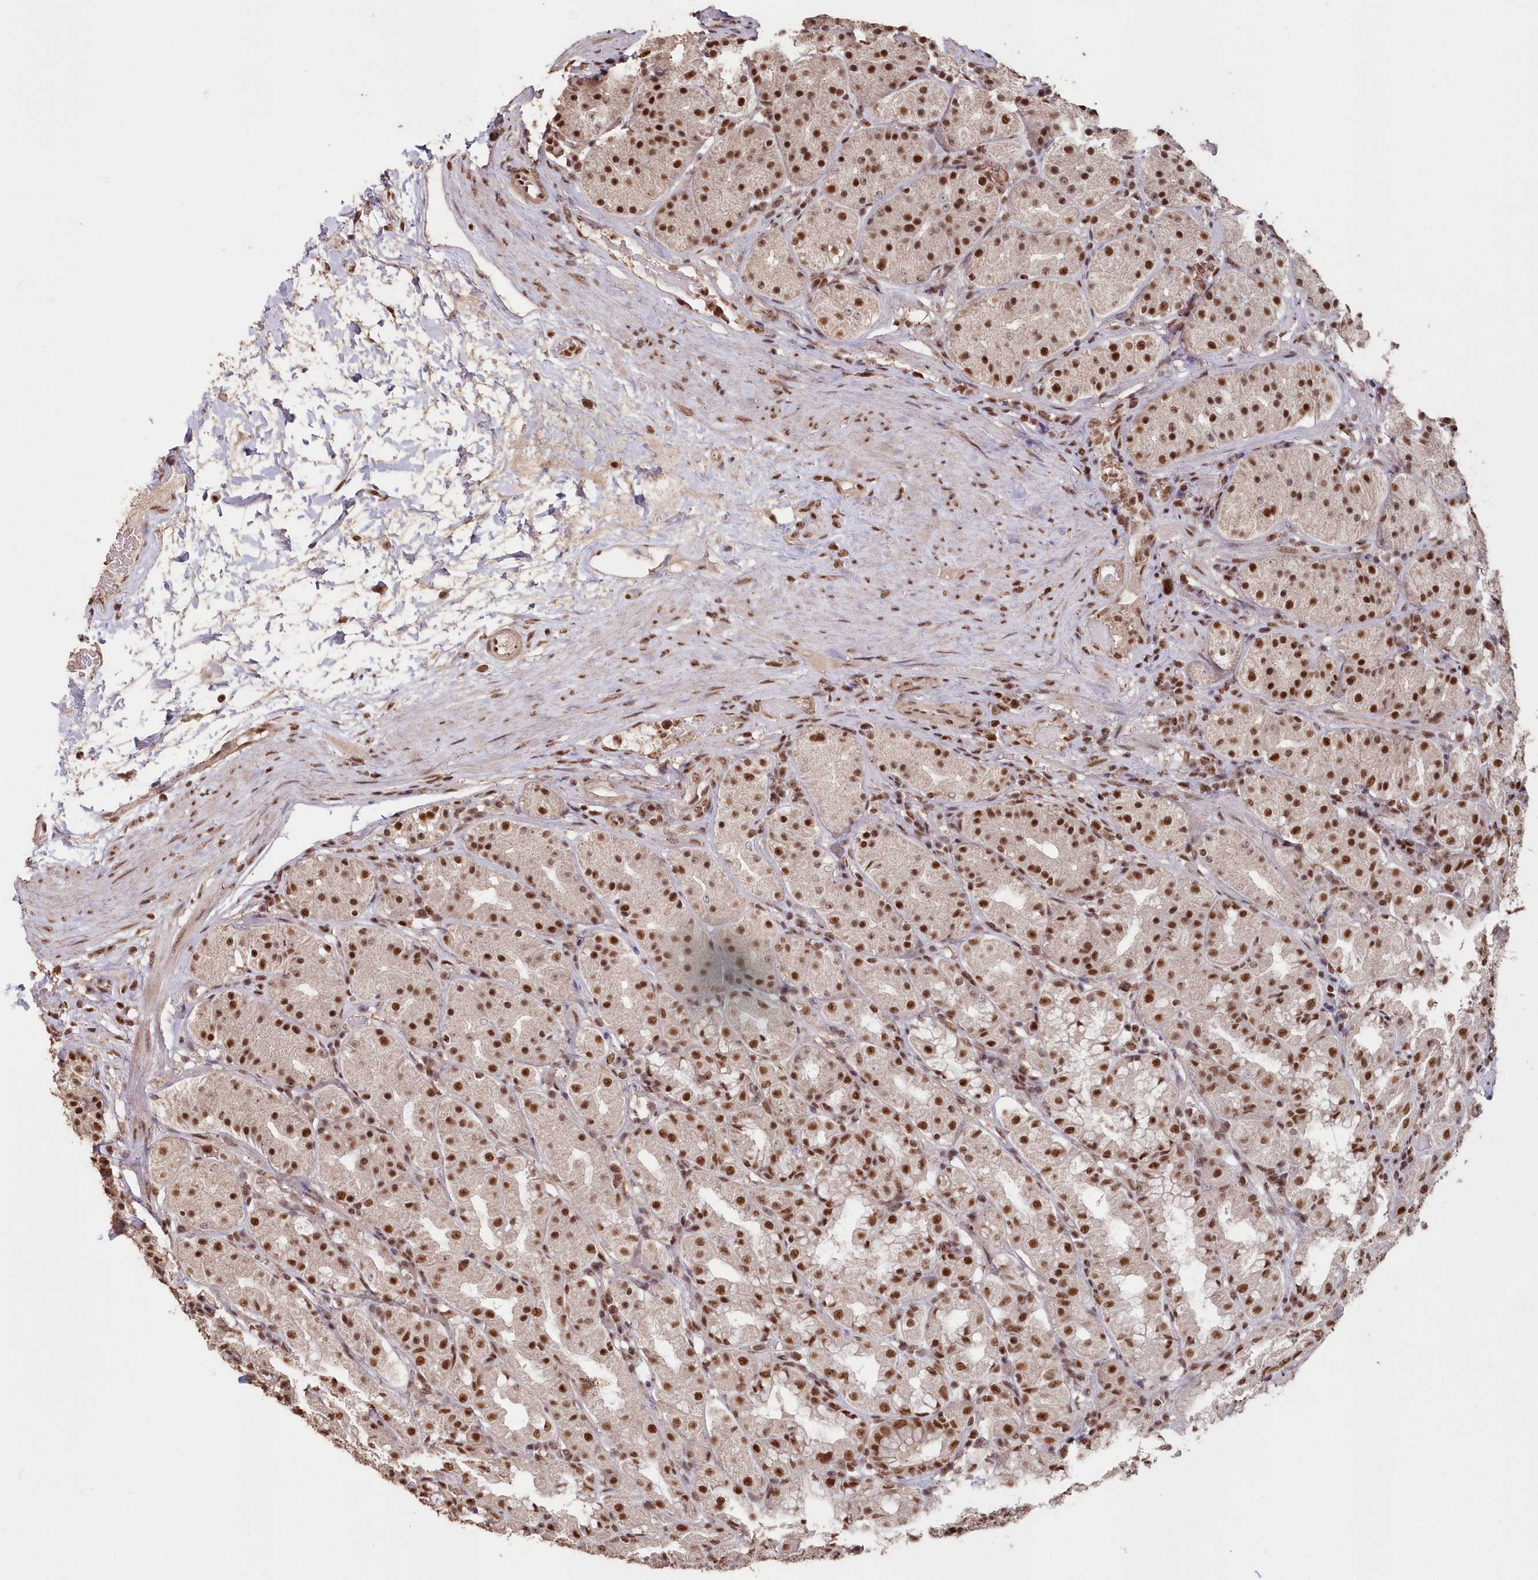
{"staining": {"intensity": "strong", "quantity": ">75%", "location": "nuclear"}, "tissue": "stomach", "cell_type": "Glandular cells", "image_type": "normal", "snomed": [{"axis": "morphology", "description": "Normal tissue, NOS"}, {"axis": "topography", "description": "Stomach, lower"}], "caption": "Immunohistochemical staining of unremarkable human stomach displays high levels of strong nuclear positivity in approximately >75% of glandular cells. (DAB = brown stain, brightfield microscopy at high magnification).", "gene": "PDS5A", "patient": {"sex": "female", "age": 56}}